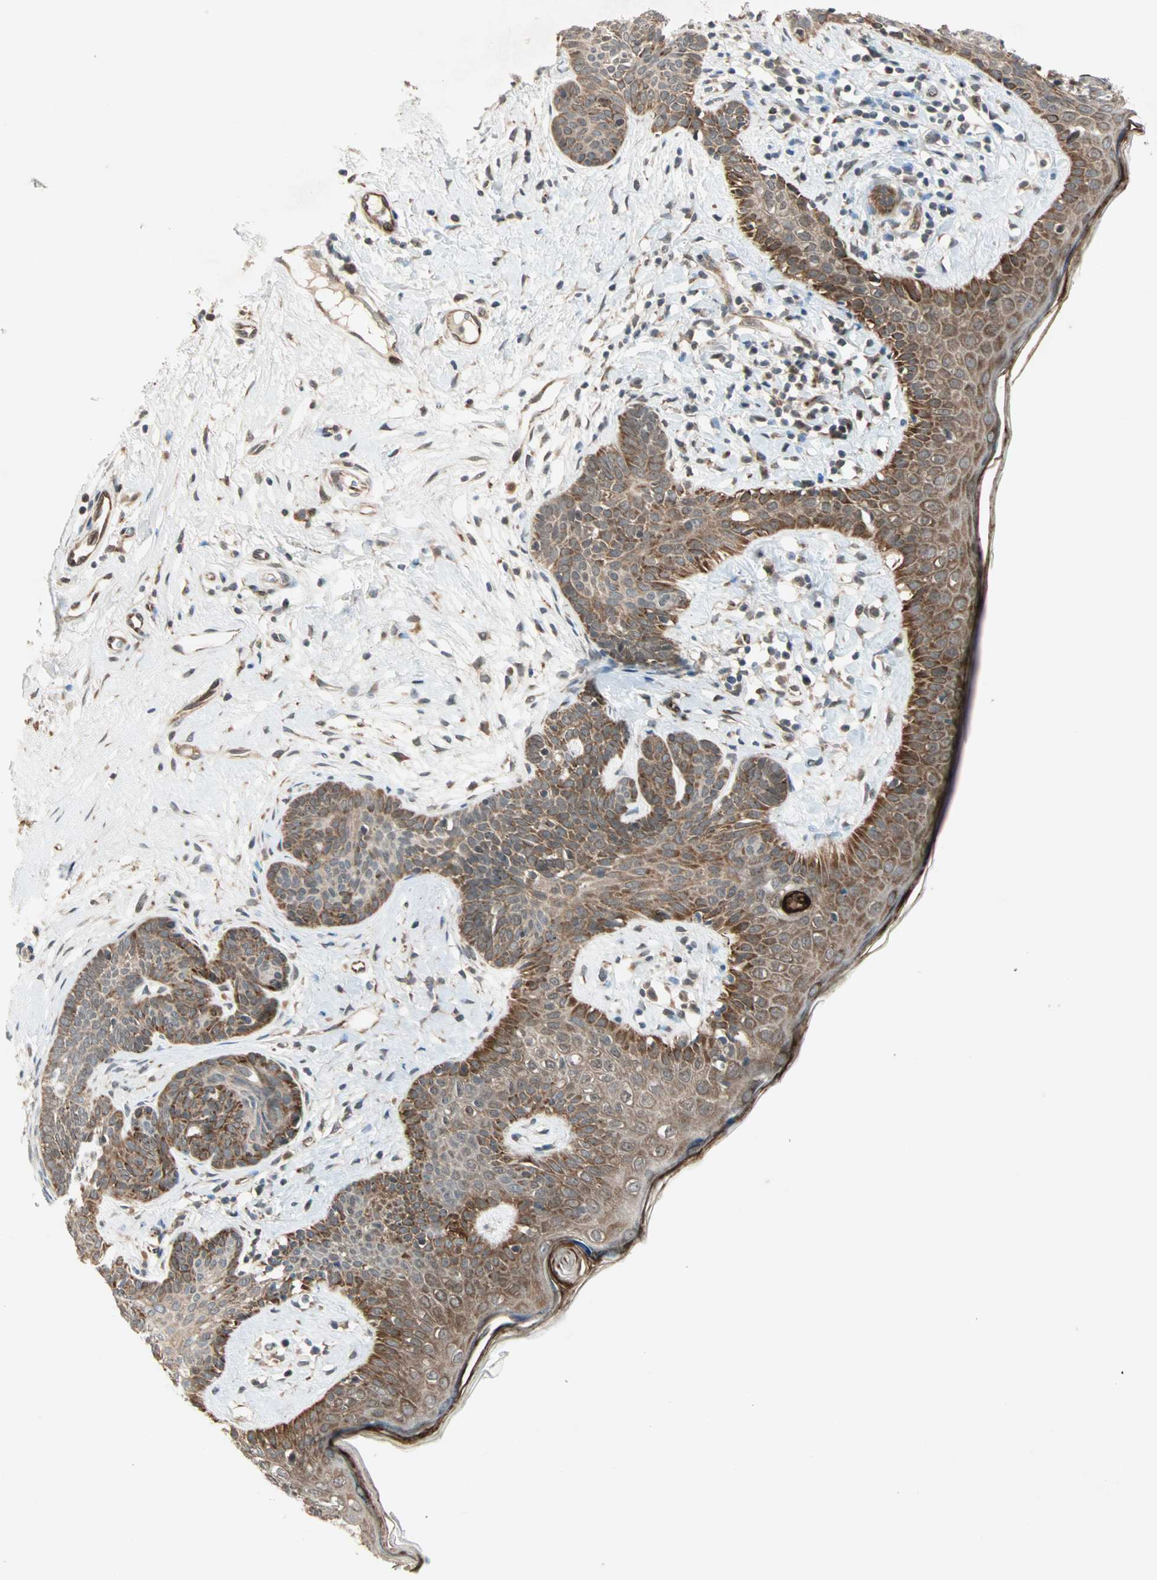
{"staining": {"intensity": "strong", "quantity": ">75%", "location": "cytoplasmic/membranous"}, "tissue": "skin cancer", "cell_type": "Tumor cells", "image_type": "cancer", "snomed": [{"axis": "morphology", "description": "Developmental malformation"}, {"axis": "morphology", "description": "Basal cell carcinoma"}, {"axis": "topography", "description": "Skin"}], "caption": "The immunohistochemical stain labels strong cytoplasmic/membranous positivity in tumor cells of basal cell carcinoma (skin) tissue.", "gene": "ZNF37A", "patient": {"sex": "female", "age": 62}}